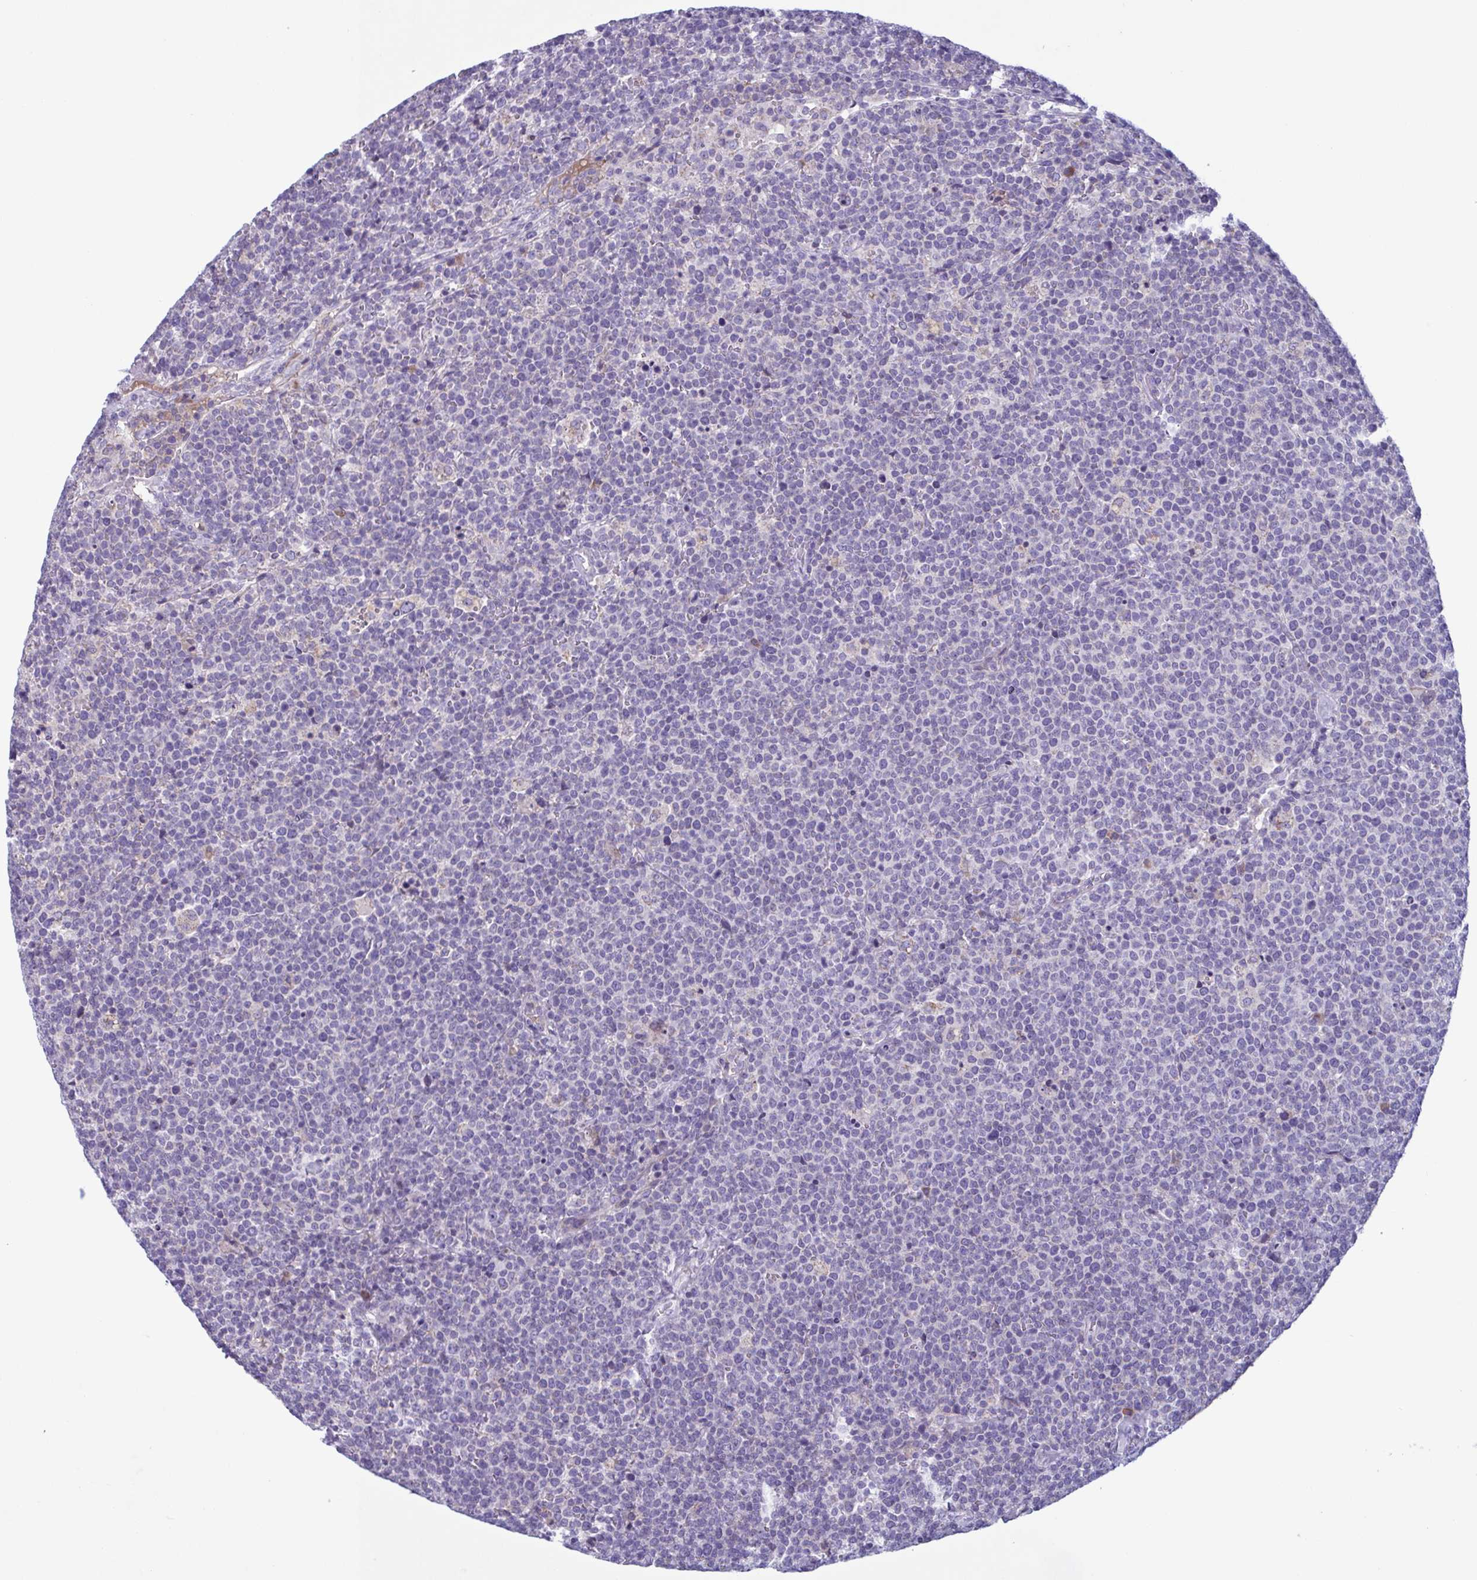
{"staining": {"intensity": "negative", "quantity": "none", "location": "none"}, "tissue": "lymphoma", "cell_type": "Tumor cells", "image_type": "cancer", "snomed": [{"axis": "morphology", "description": "Malignant lymphoma, non-Hodgkin's type, High grade"}, {"axis": "topography", "description": "Lymph node"}], "caption": "A micrograph of human lymphoma is negative for staining in tumor cells.", "gene": "F13B", "patient": {"sex": "male", "age": 61}}